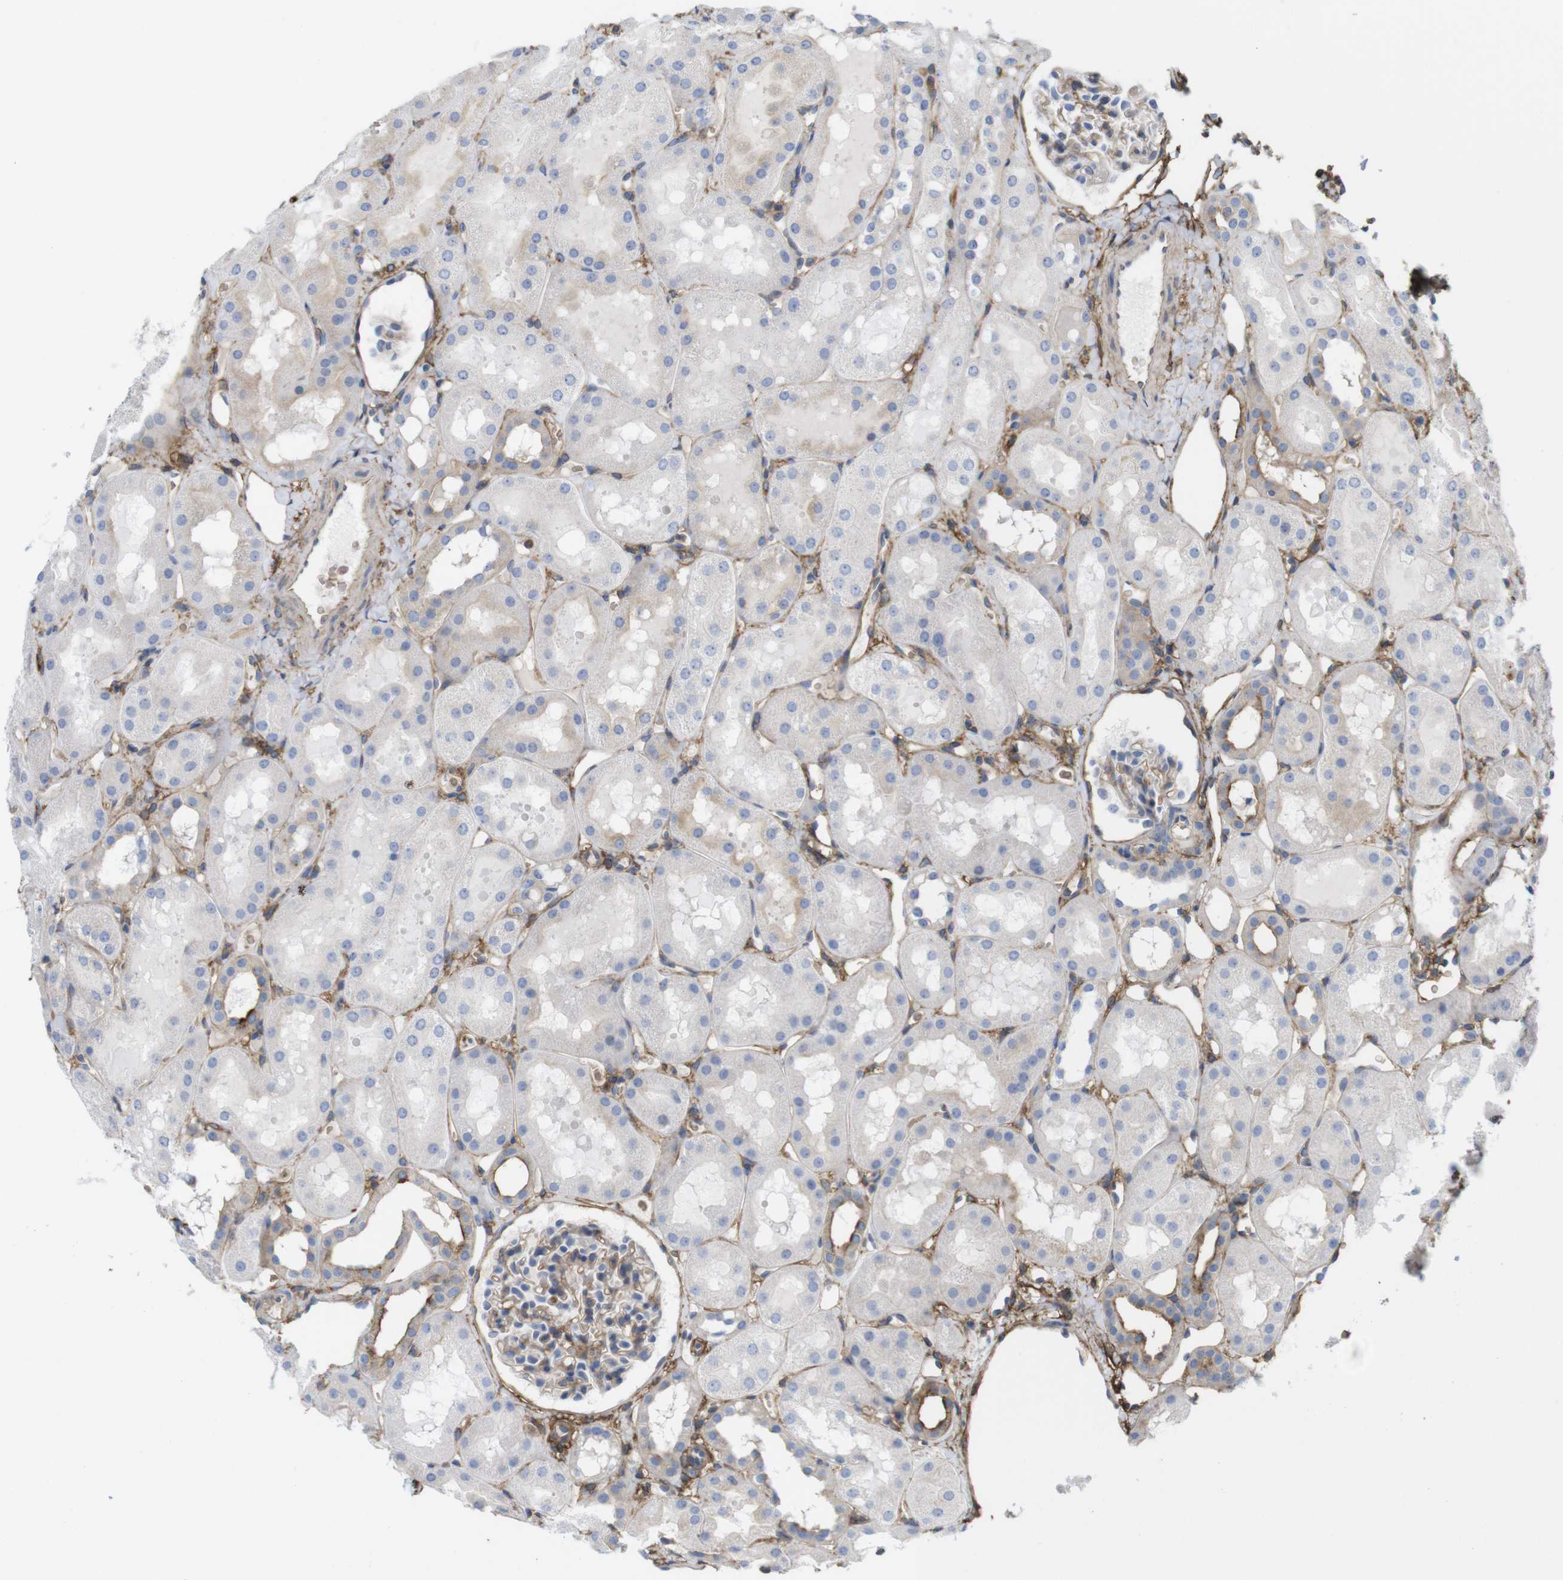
{"staining": {"intensity": "moderate", "quantity": "25%-75%", "location": "cytoplasmic/membranous"}, "tissue": "kidney", "cell_type": "Cells in glomeruli", "image_type": "normal", "snomed": [{"axis": "morphology", "description": "Normal tissue, NOS"}, {"axis": "topography", "description": "Kidney"}, {"axis": "topography", "description": "Urinary bladder"}], "caption": "Cells in glomeruli show medium levels of moderate cytoplasmic/membranous positivity in about 25%-75% of cells in benign human kidney.", "gene": "CYBRD1", "patient": {"sex": "male", "age": 16}}